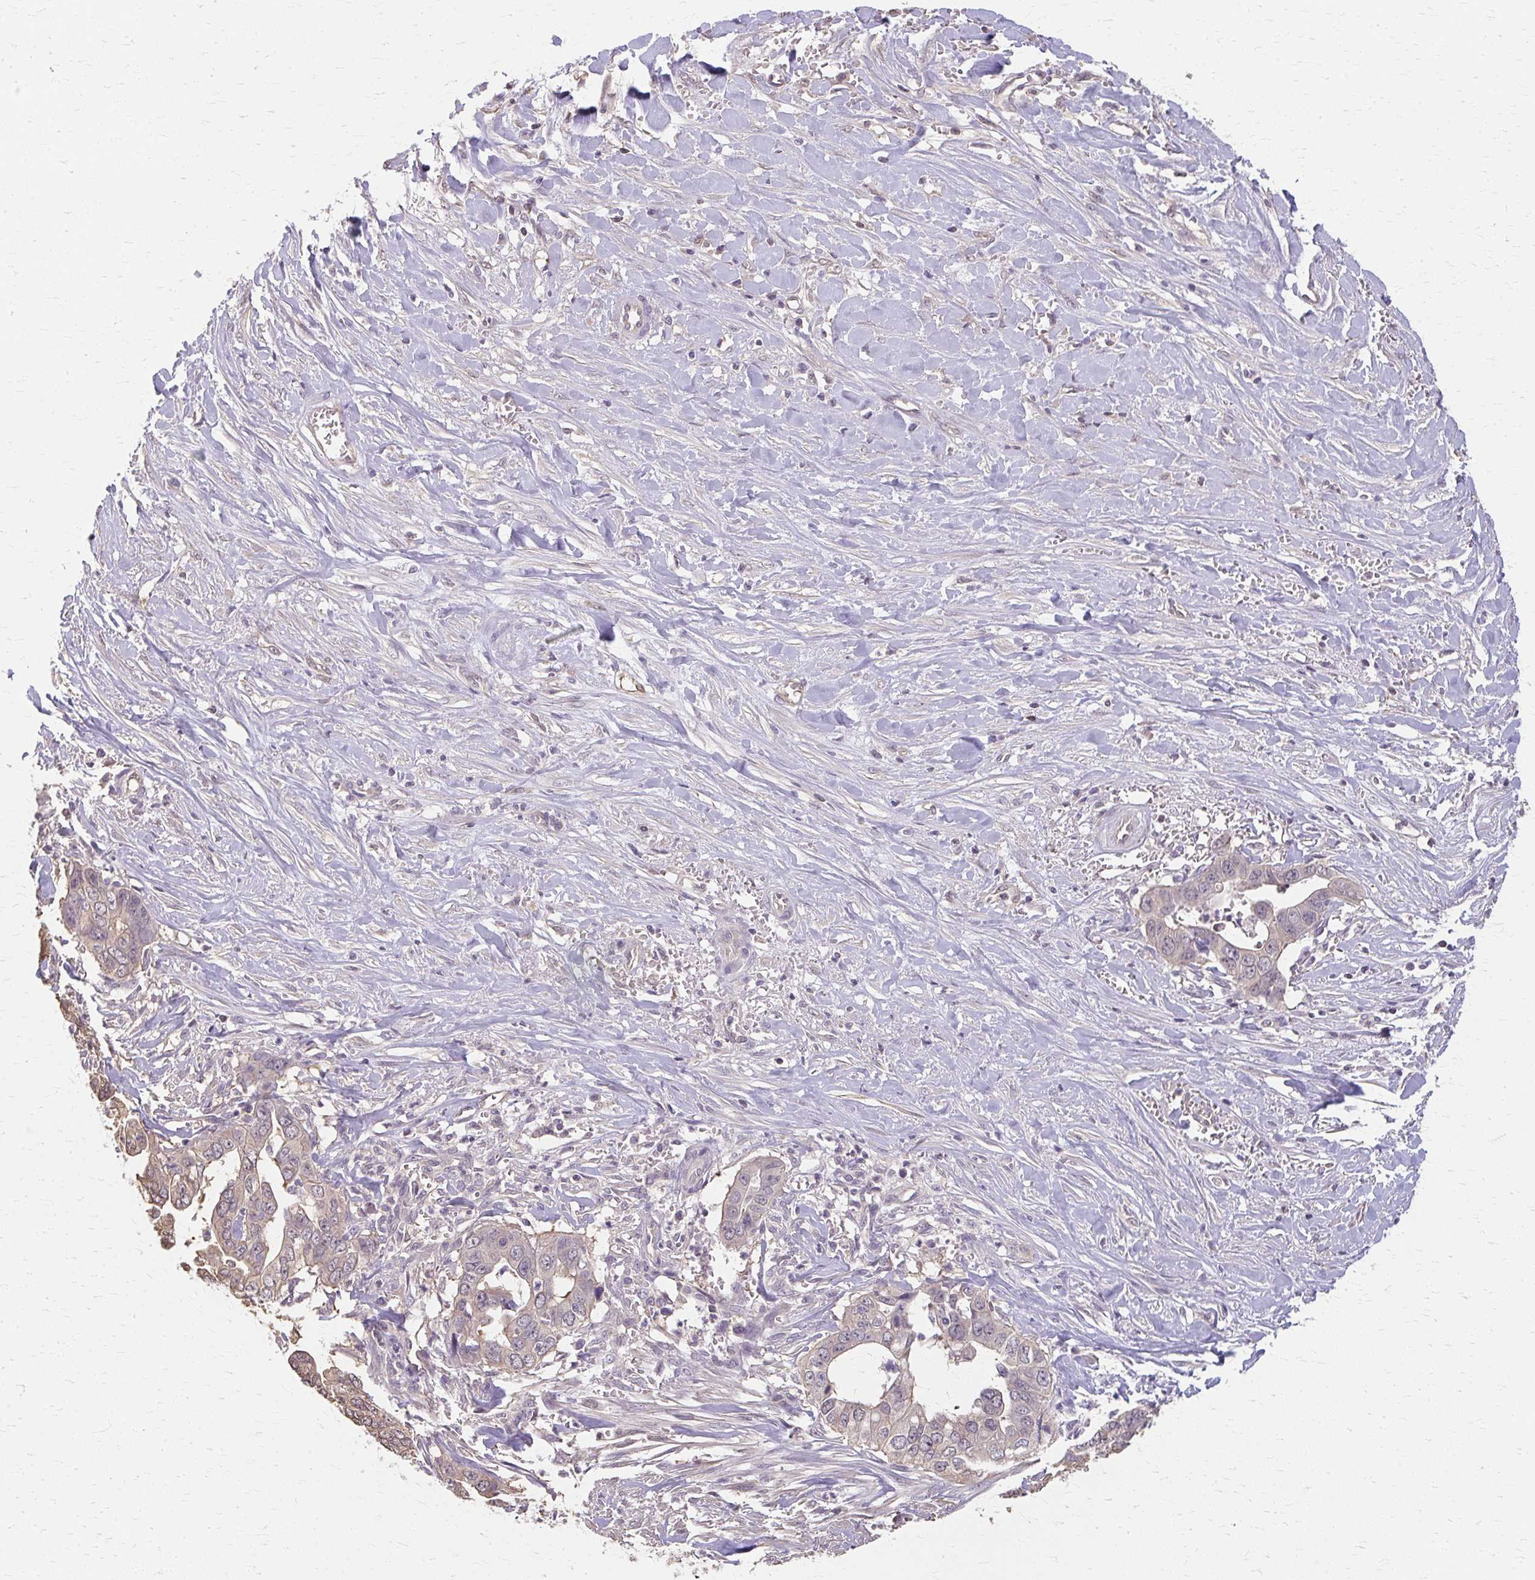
{"staining": {"intensity": "negative", "quantity": "none", "location": "none"}, "tissue": "liver cancer", "cell_type": "Tumor cells", "image_type": "cancer", "snomed": [{"axis": "morphology", "description": "Cholangiocarcinoma"}, {"axis": "topography", "description": "Liver"}], "caption": "Tumor cells are negative for protein expression in human cholangiocarcinoma (liver).", "gene": "RABGAP1L", "patient": {"sex": "female", "age": 79}}